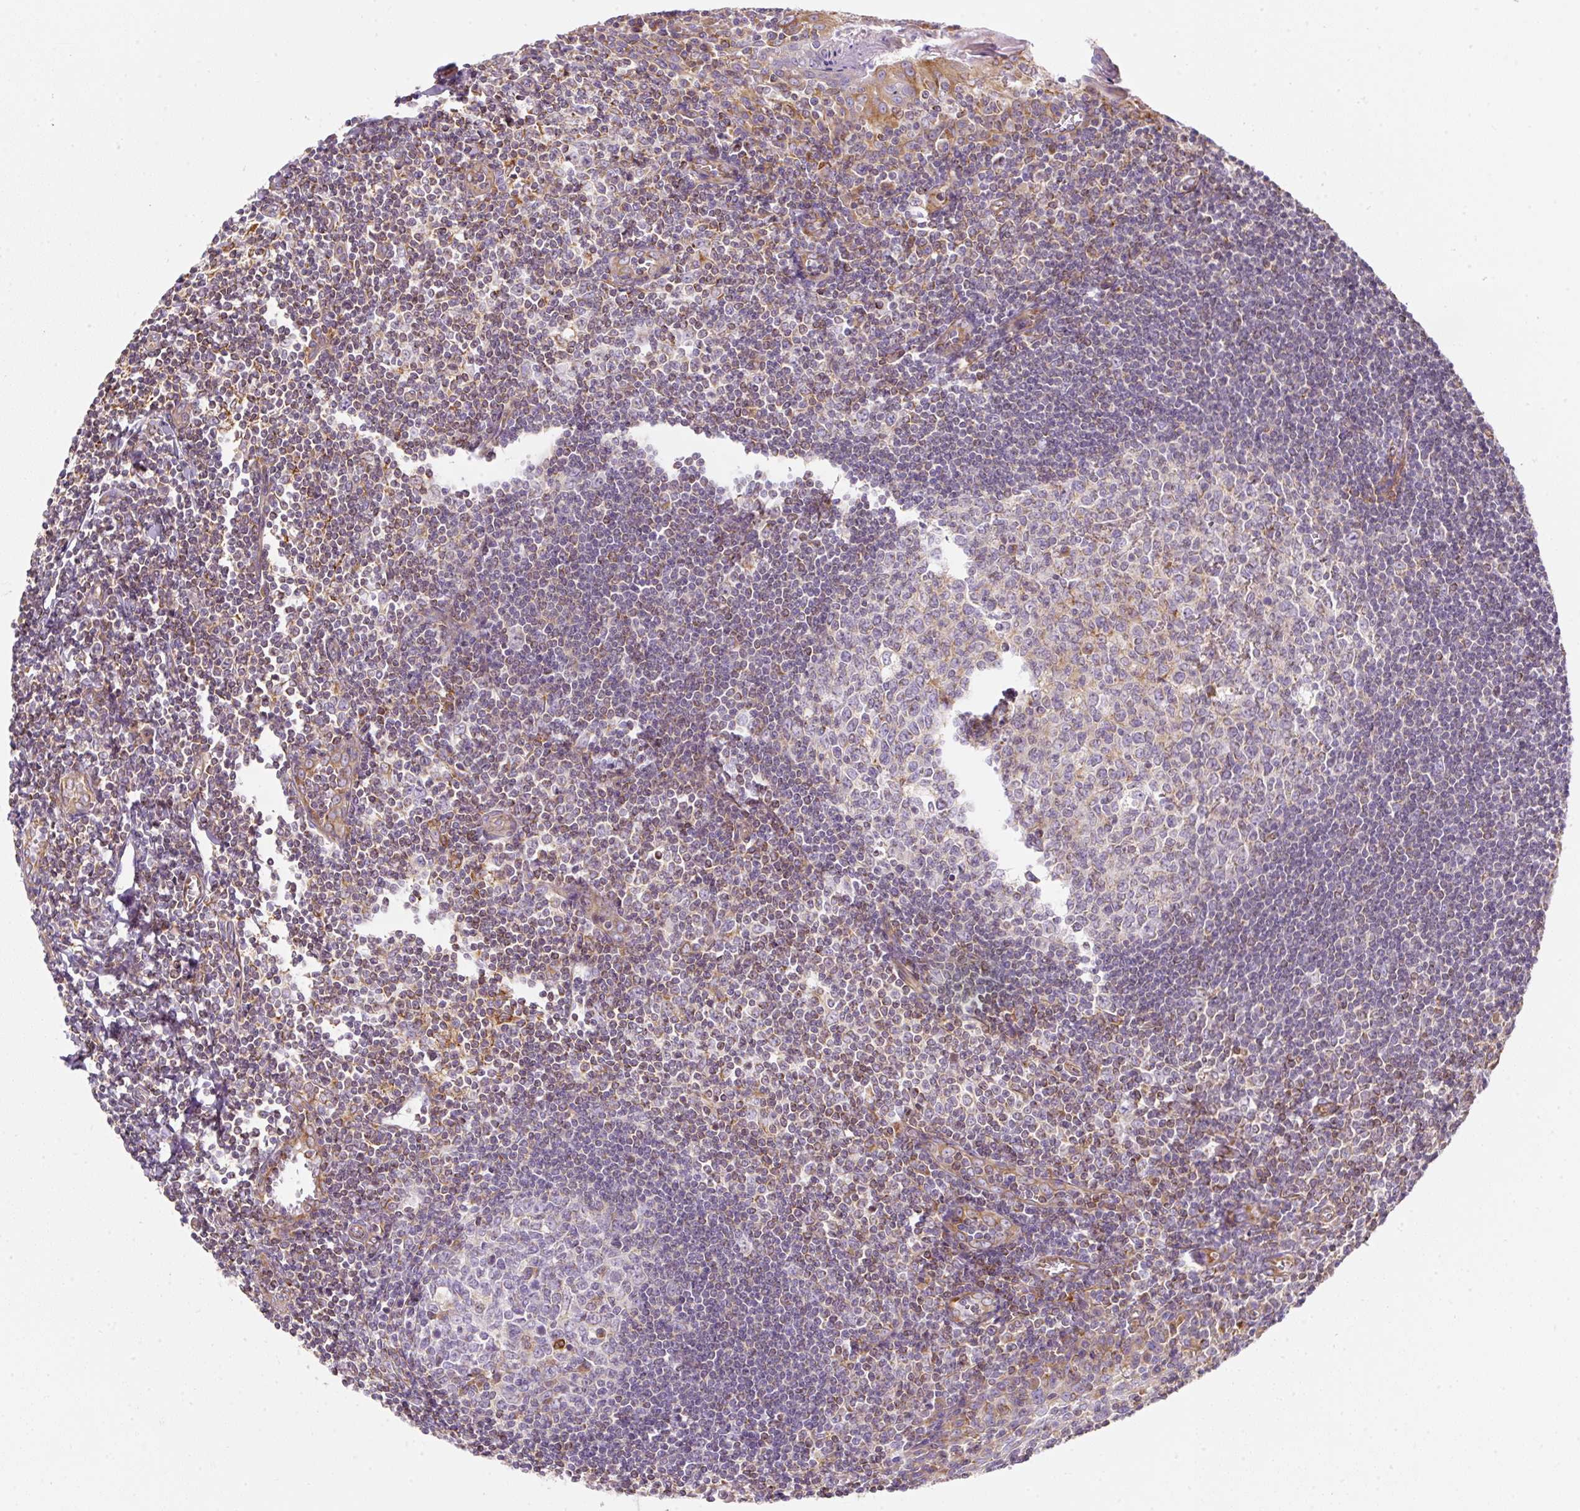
{"staining": {"intensity": "weak", "quantity": "<25%", "location": "cytoplasmic/membranous"}, "tissue": "tonsil", "cell_type": "Germinal center cells", "image_type": "normal", "snomed": [{"axis": "morphology", "description": "Normal tissue, NOS"}, {"axis": "topography", "description": "Tonsil"}], "caption": "Germinal center cells are negative for brown protein staining in unremarkable tonsil. (DAB (3,3'-diaminobenzidine) immunohistochemistry, high magnification).", "gene": "ERAP2", "patient": {"sex": "male", "age": 27}}